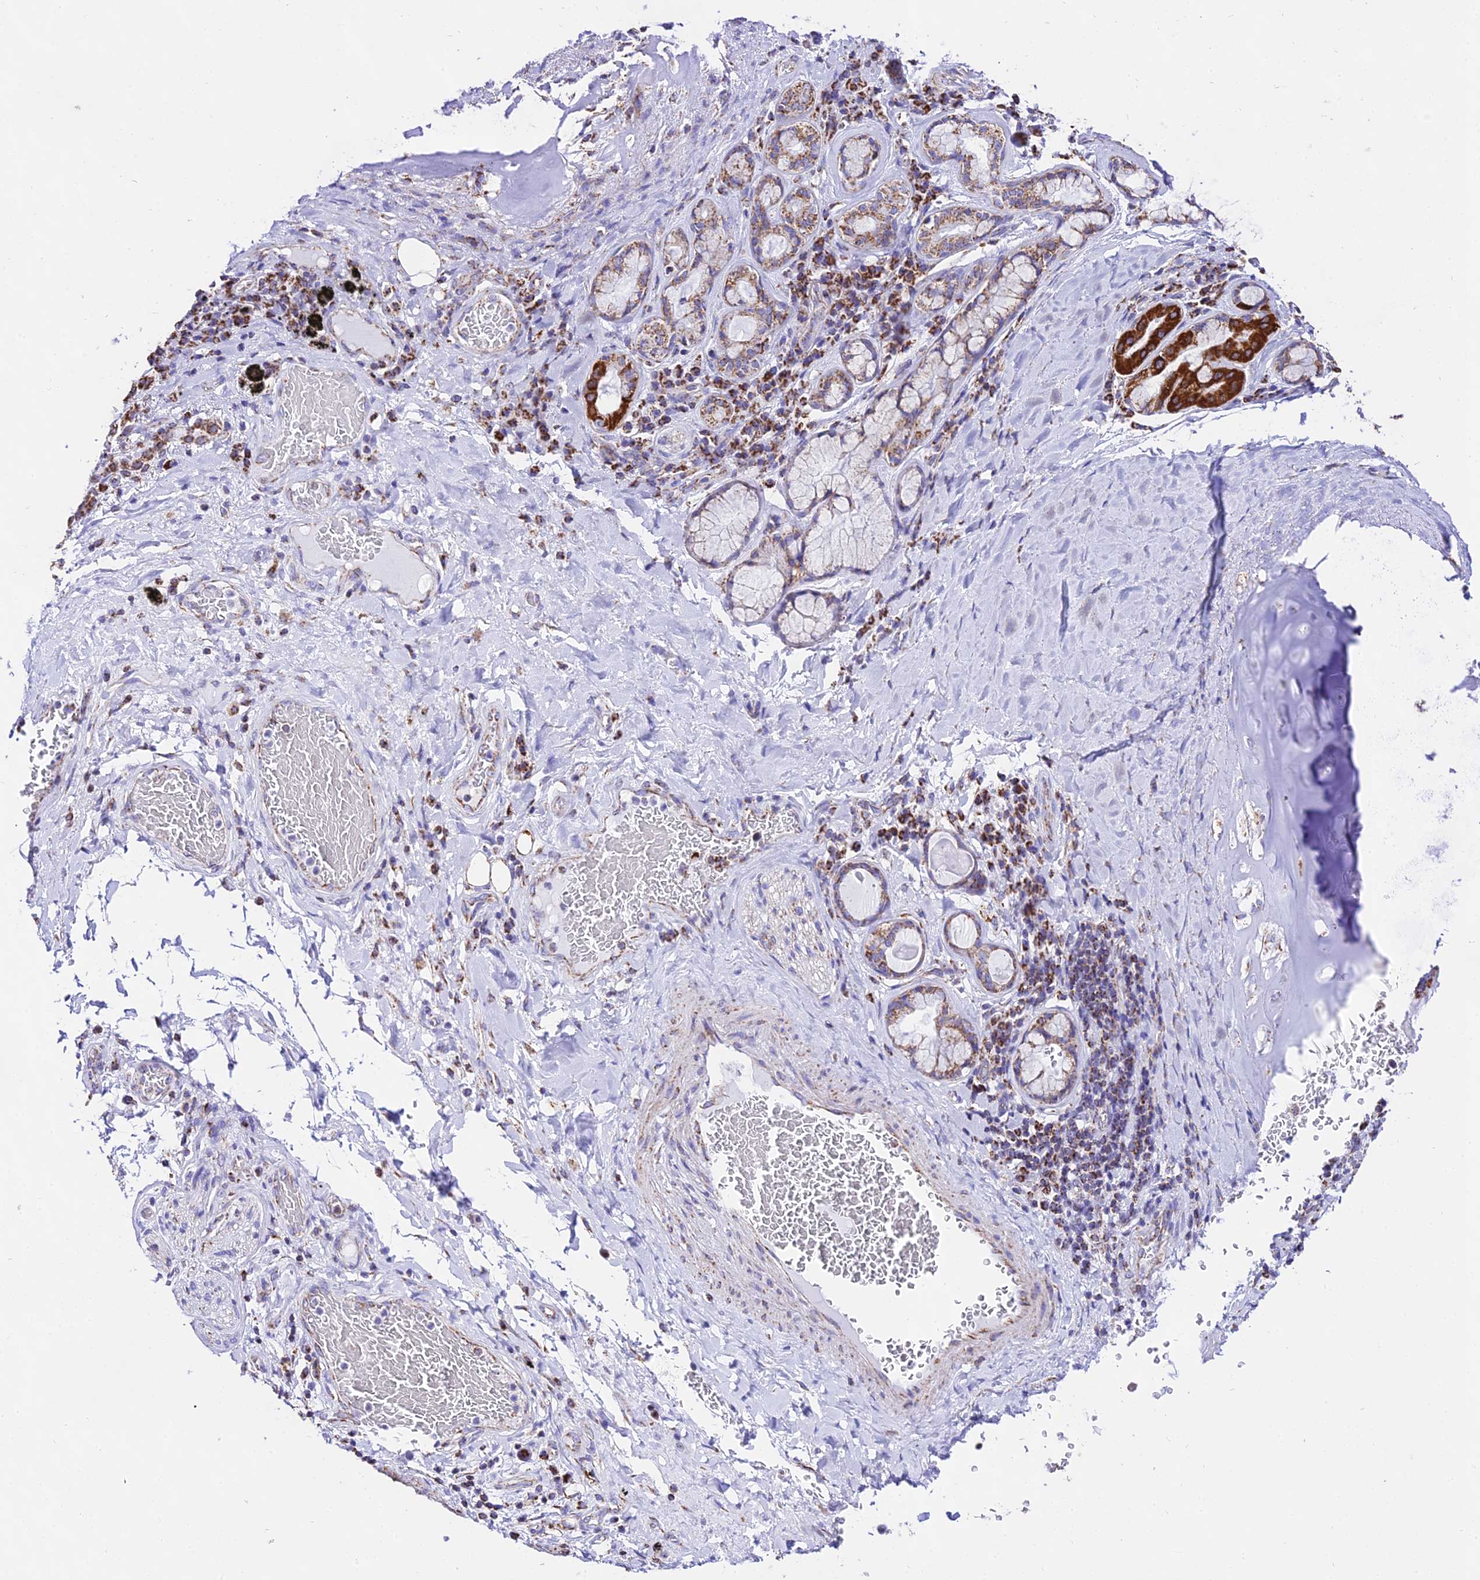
{"staining": {"intensity": "moderate", "quantity": ">75%", "location": "cytoplasmic/membranous"}, "tissue": "lung cancer", "cell_type": "Tumor cells", "image_type": "cancer", "snomed": [{"axis": "morphology", "description": "Squamous cell carcinoma, NOS"}, {"axis": "topography", "description": "Lung"}], "caption": "Immunohistochemistry staining of squamous cell carcinoma (lung), which displays medium levels of moderate cytoplasmic/membranous positivity in about >75% of tumor cells indicating moderate cytoplasmic/membranous protein positivity. The staining was performed using DAB (3,3'-diaminobenzidine) (brown) for protein detection and nuclei were counterstained in hematoxylin (blue).", "gene": "ATP5PD", "patient": {"sex": "male", "age": 66}}